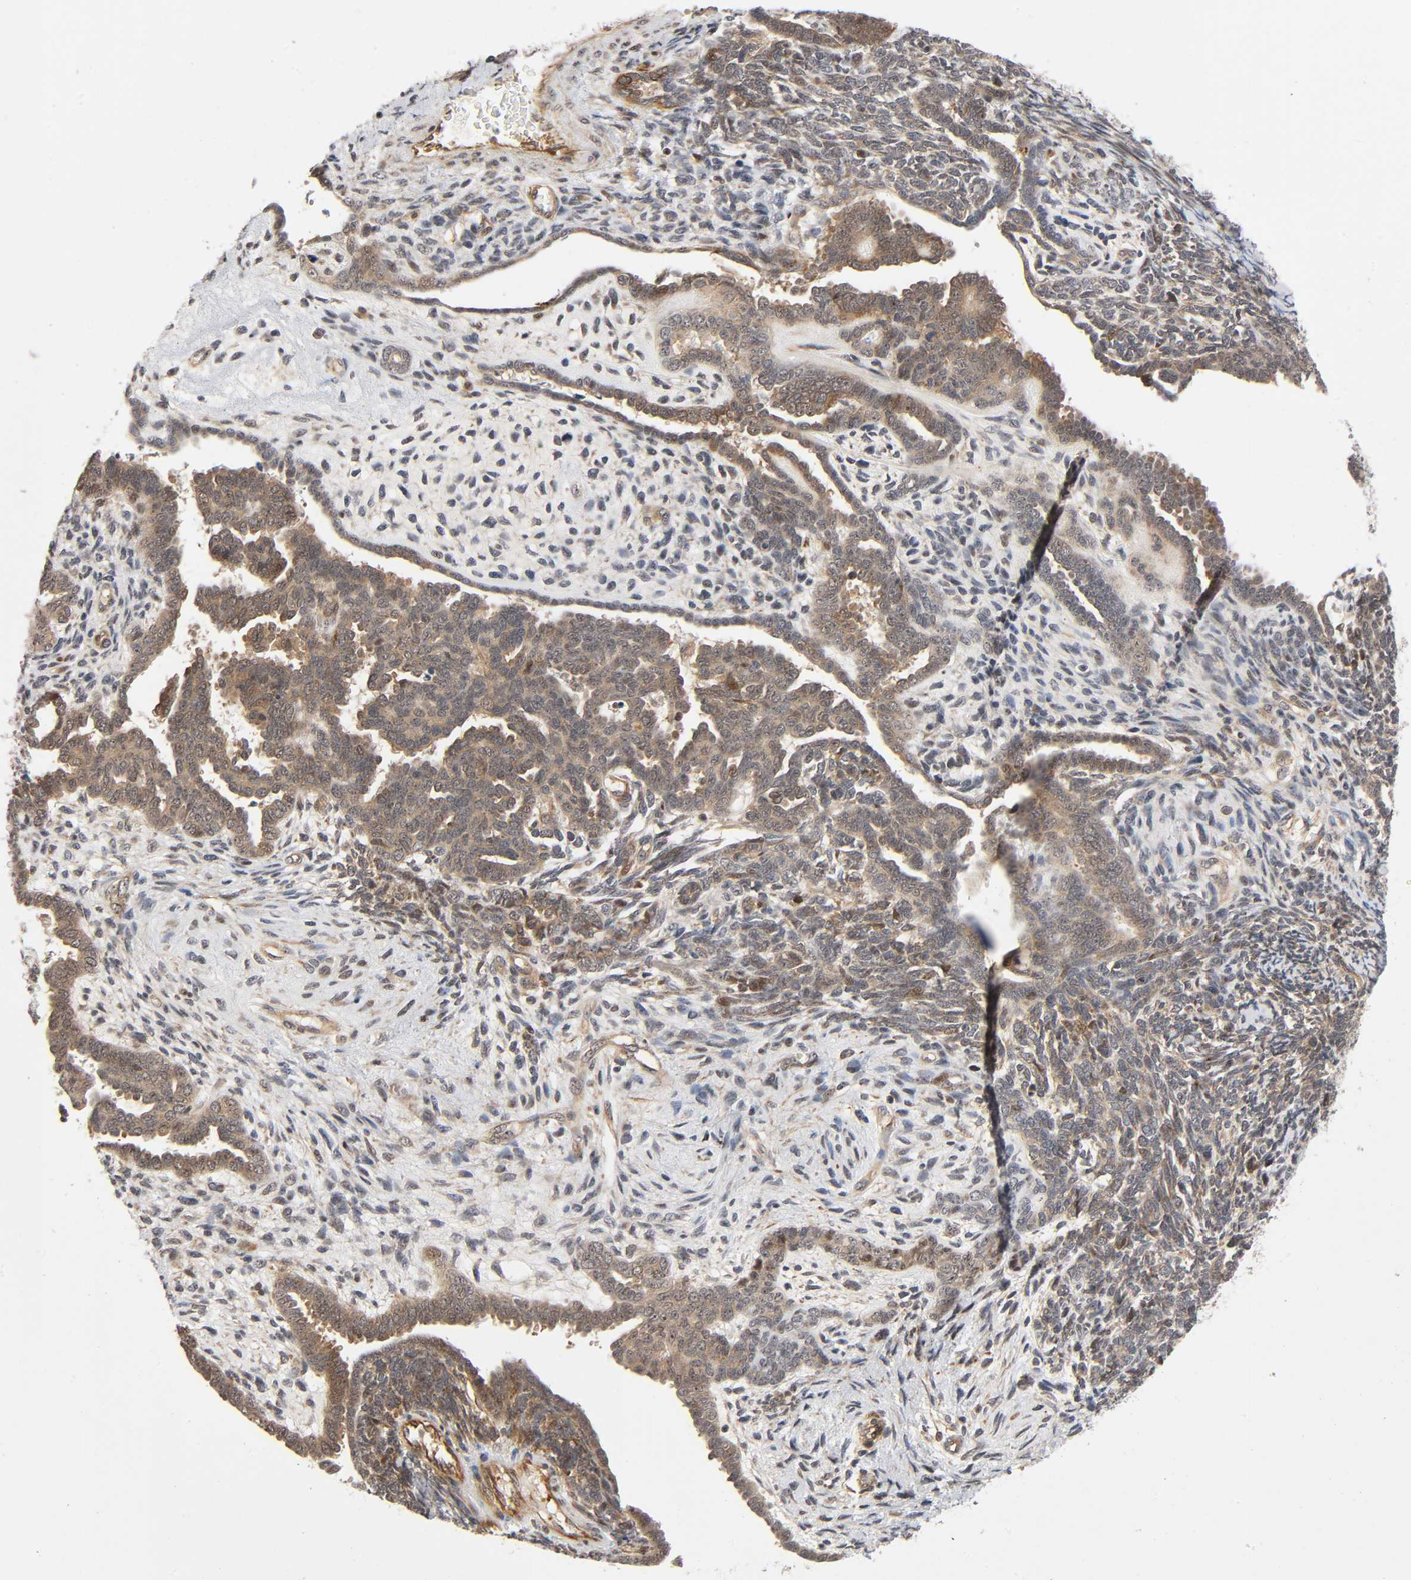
{"staining": {"intensity": "moderate", "quantity": ">75%", "location": "cytoplasmic/membranous"}, "tissue": "endometrial cancer", "cell_type": "Tumor cells", "image_type": "cancer", "snomed": [{"axis": "morphology", "description": "Neoplasm, malignant, NOS"}, {"axis": "topography", "description": "Endometrium"}], "caption": "Endometrial cancer was stained to show a protein in brown. There is medium levels of moderate cytoplasmic/membranous expression in approximately >75% of tumor cells.", "gene": "IQCJ-SCHIP1", "patient": {"sex": "female", "age": 74}}